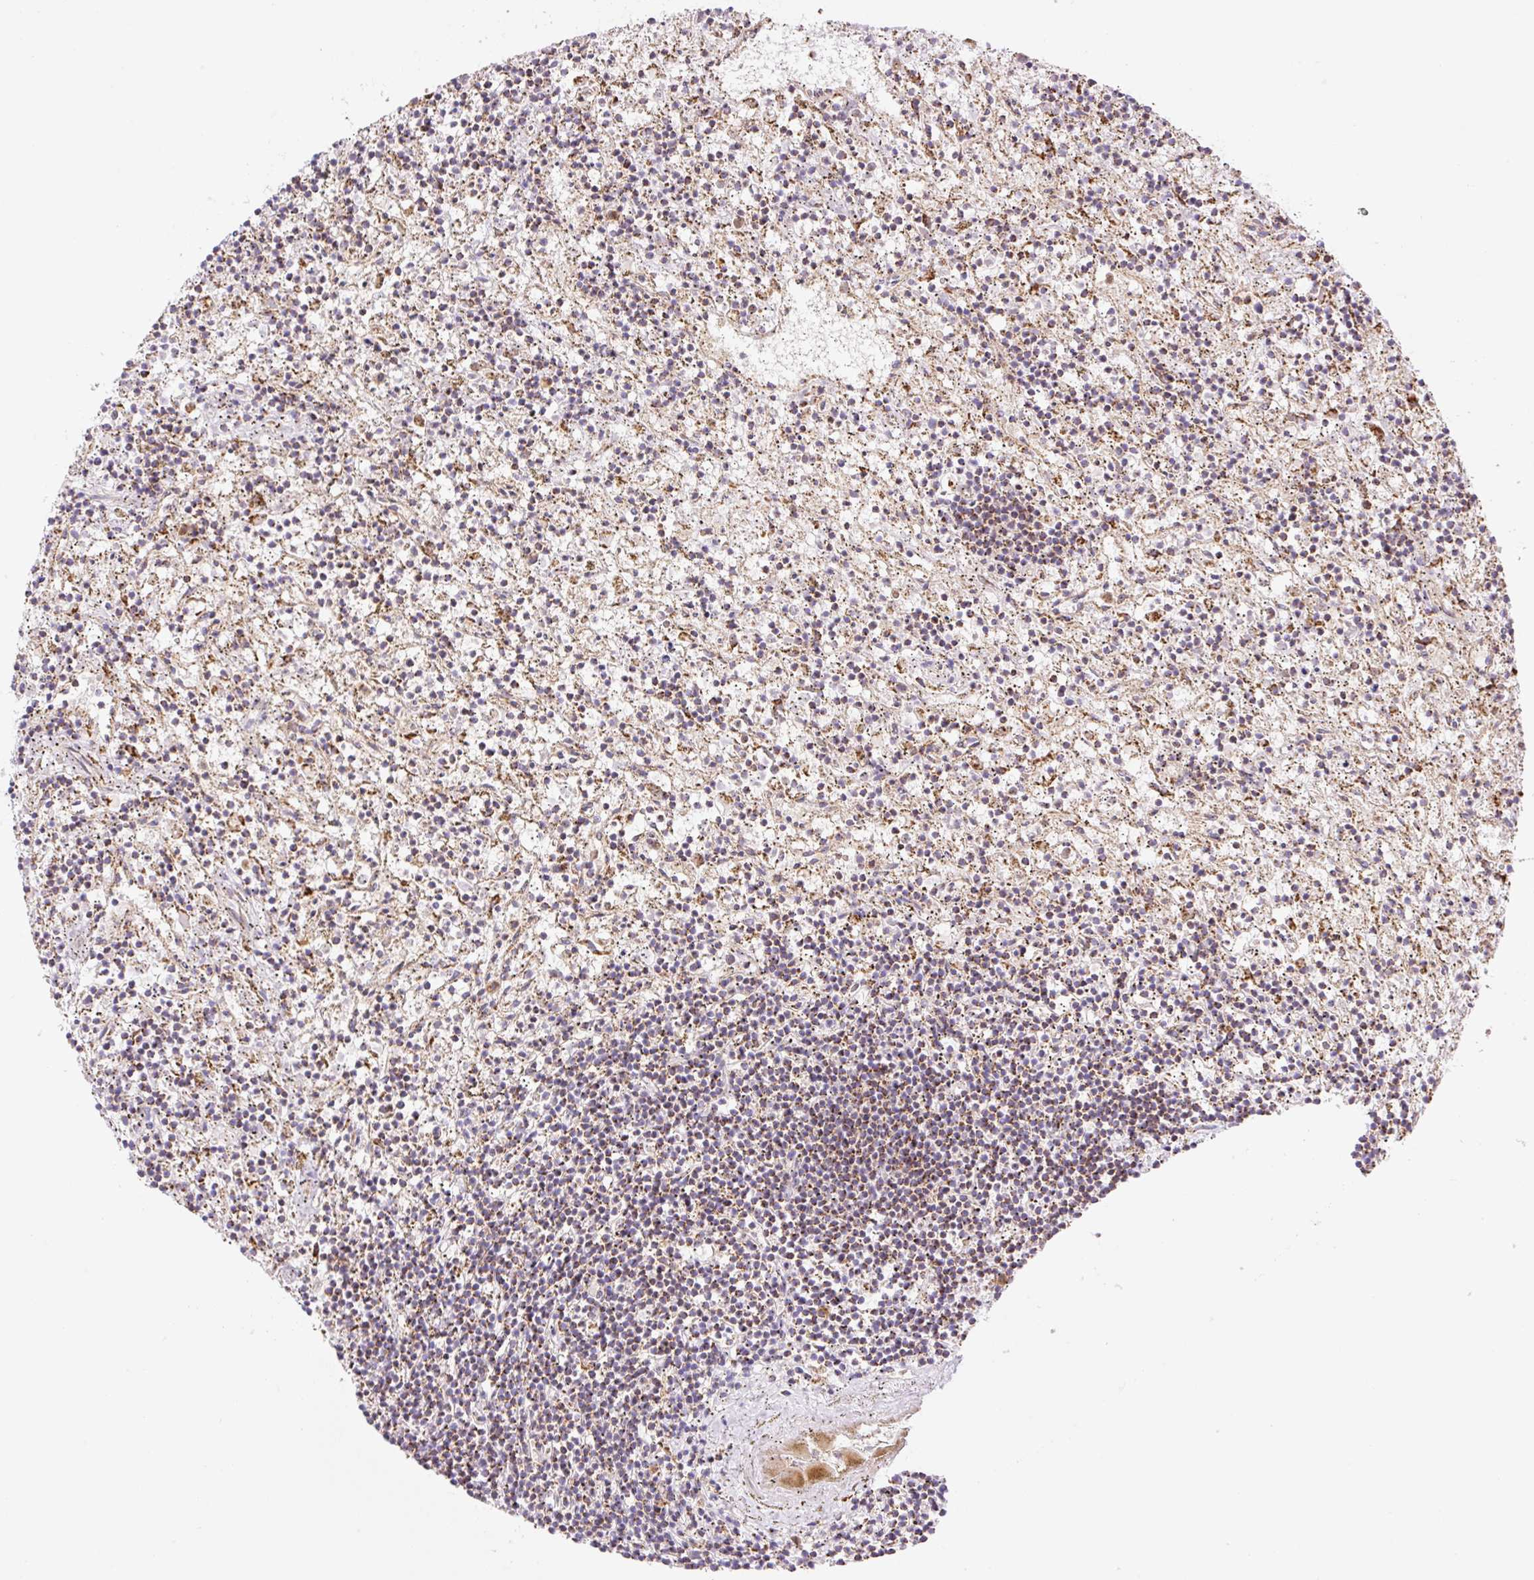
{"staining": {"intensity": "moderate", "quantity": ">75%", "location": "cytoplasmic/membranous"}, "tissue": "lymphoma", "cell_type": "Tumor cells", "image_type": "cancer", "snomed": [{"axis": "morphology", "description": "Malignant lymphoma, non-Hodgkin's type, Low grade"}, {"axis": "topography", "description": "Spleen"}], "caption": "Brown immunohistochemical staining in lymphoma demonstrates moderate cytoplasmic/membranous staining in about >75% of tumor cells. (Stains: DAB (3,3'-diaminobenzidine) in brown, nuclei in blue, Microscopy: brightfield microscopy at high magnification).", "gene": "ETNK2", "patient": {"sex": "male", "age": 76}}